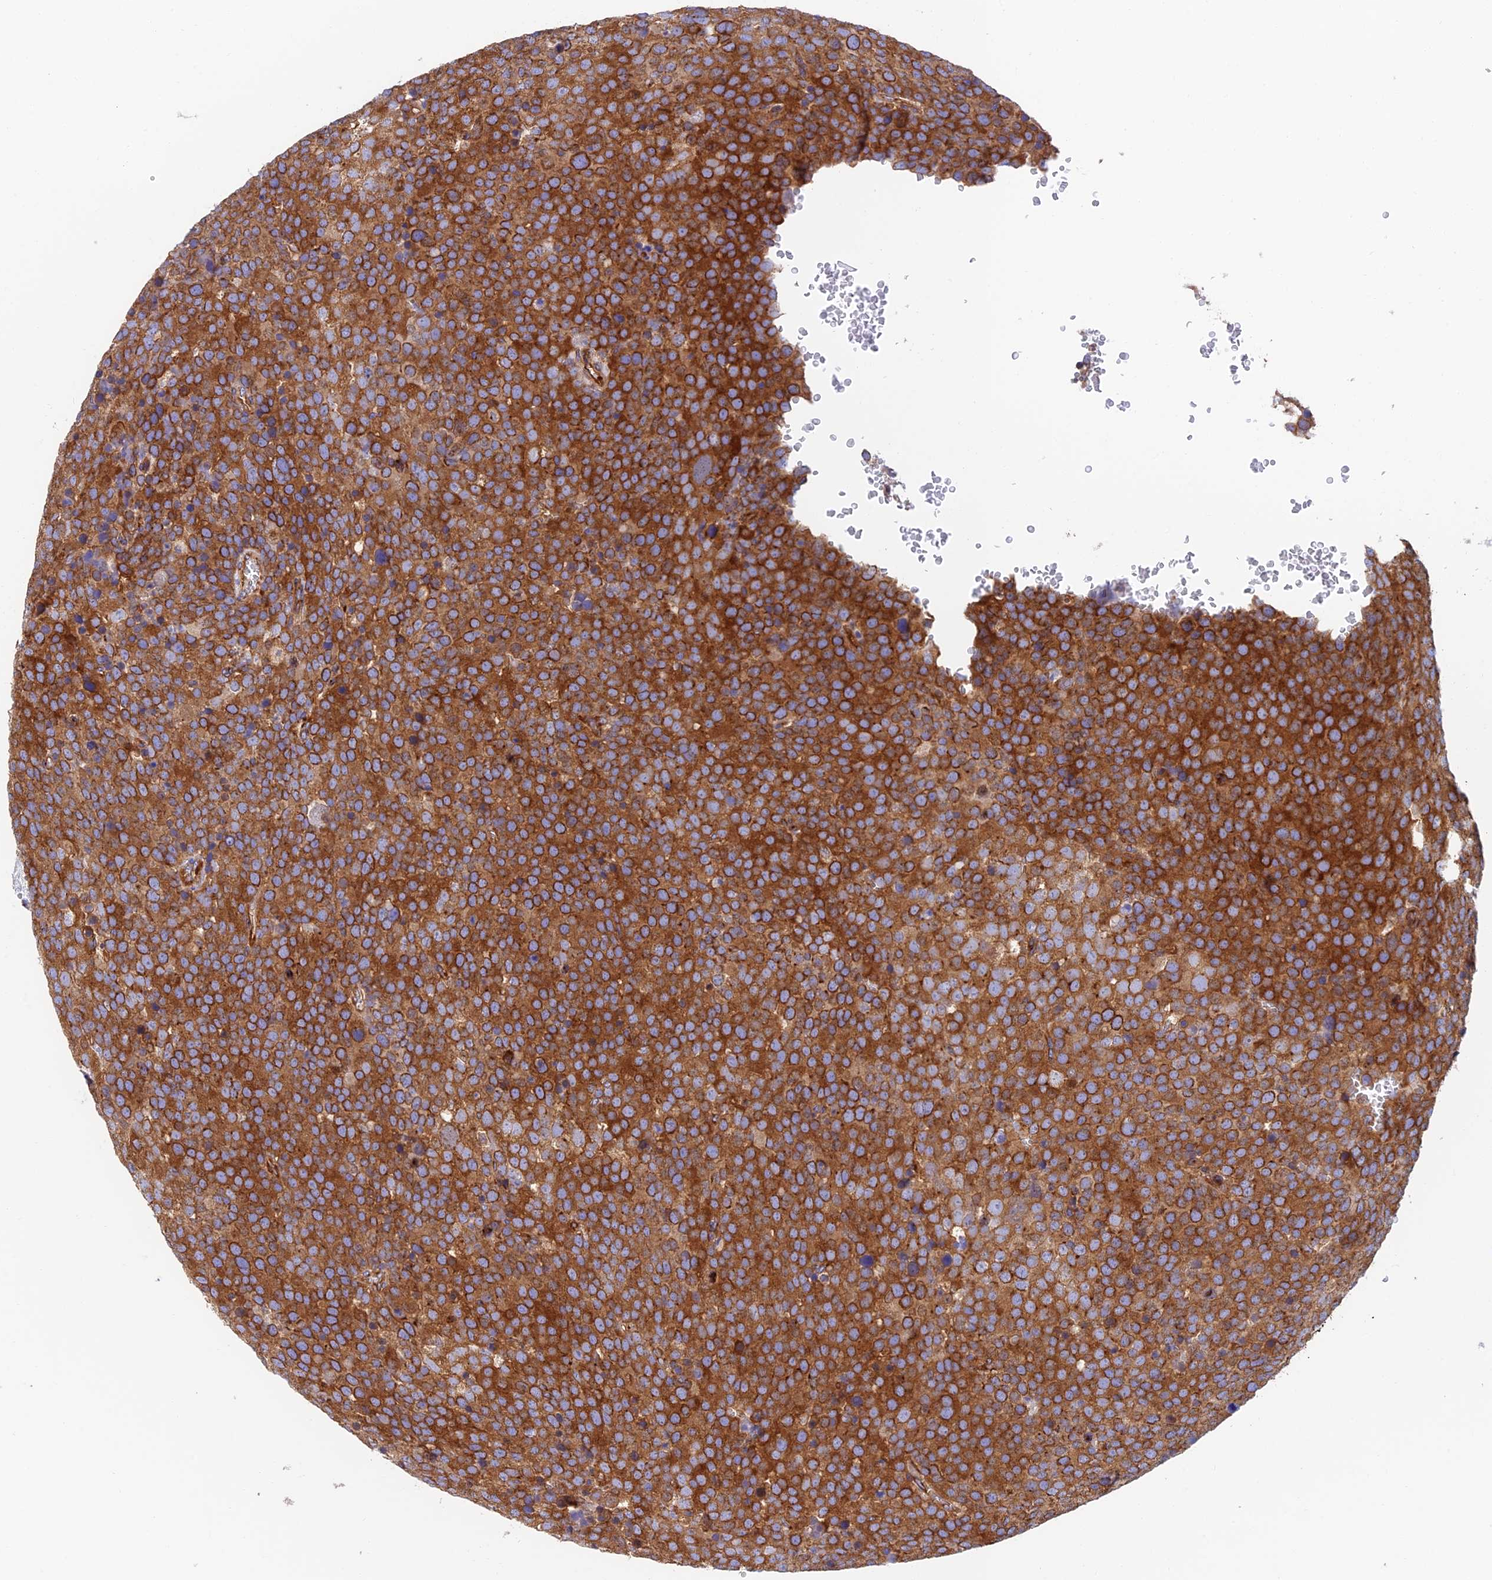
{"staining": {"intensity": "strong", "quantity": ">75%", "location": "cytoplasmic/membranous"}, "tissue": "testis cancer", "cell_type": "Tumor cells", "image_type": "cancer", "snomed": [{"axis": "morphology", "description": "Seminoma, NOS"}, {"axis": "topography", "description": "Testis"}], "caption": "Immunohistochemistry (IHC) micrograph of neoplastic tissue: testis cancer (seminoma) stained using immunohistochemistry reveals high levels of strong protein expression localized specifically in the cytoplasmic/membranous of tumor cells, appearing as a cytoplasmic/membranous brown color.", "gene": "DCTN2", "patient": {"sex": "male", "age": 71}}